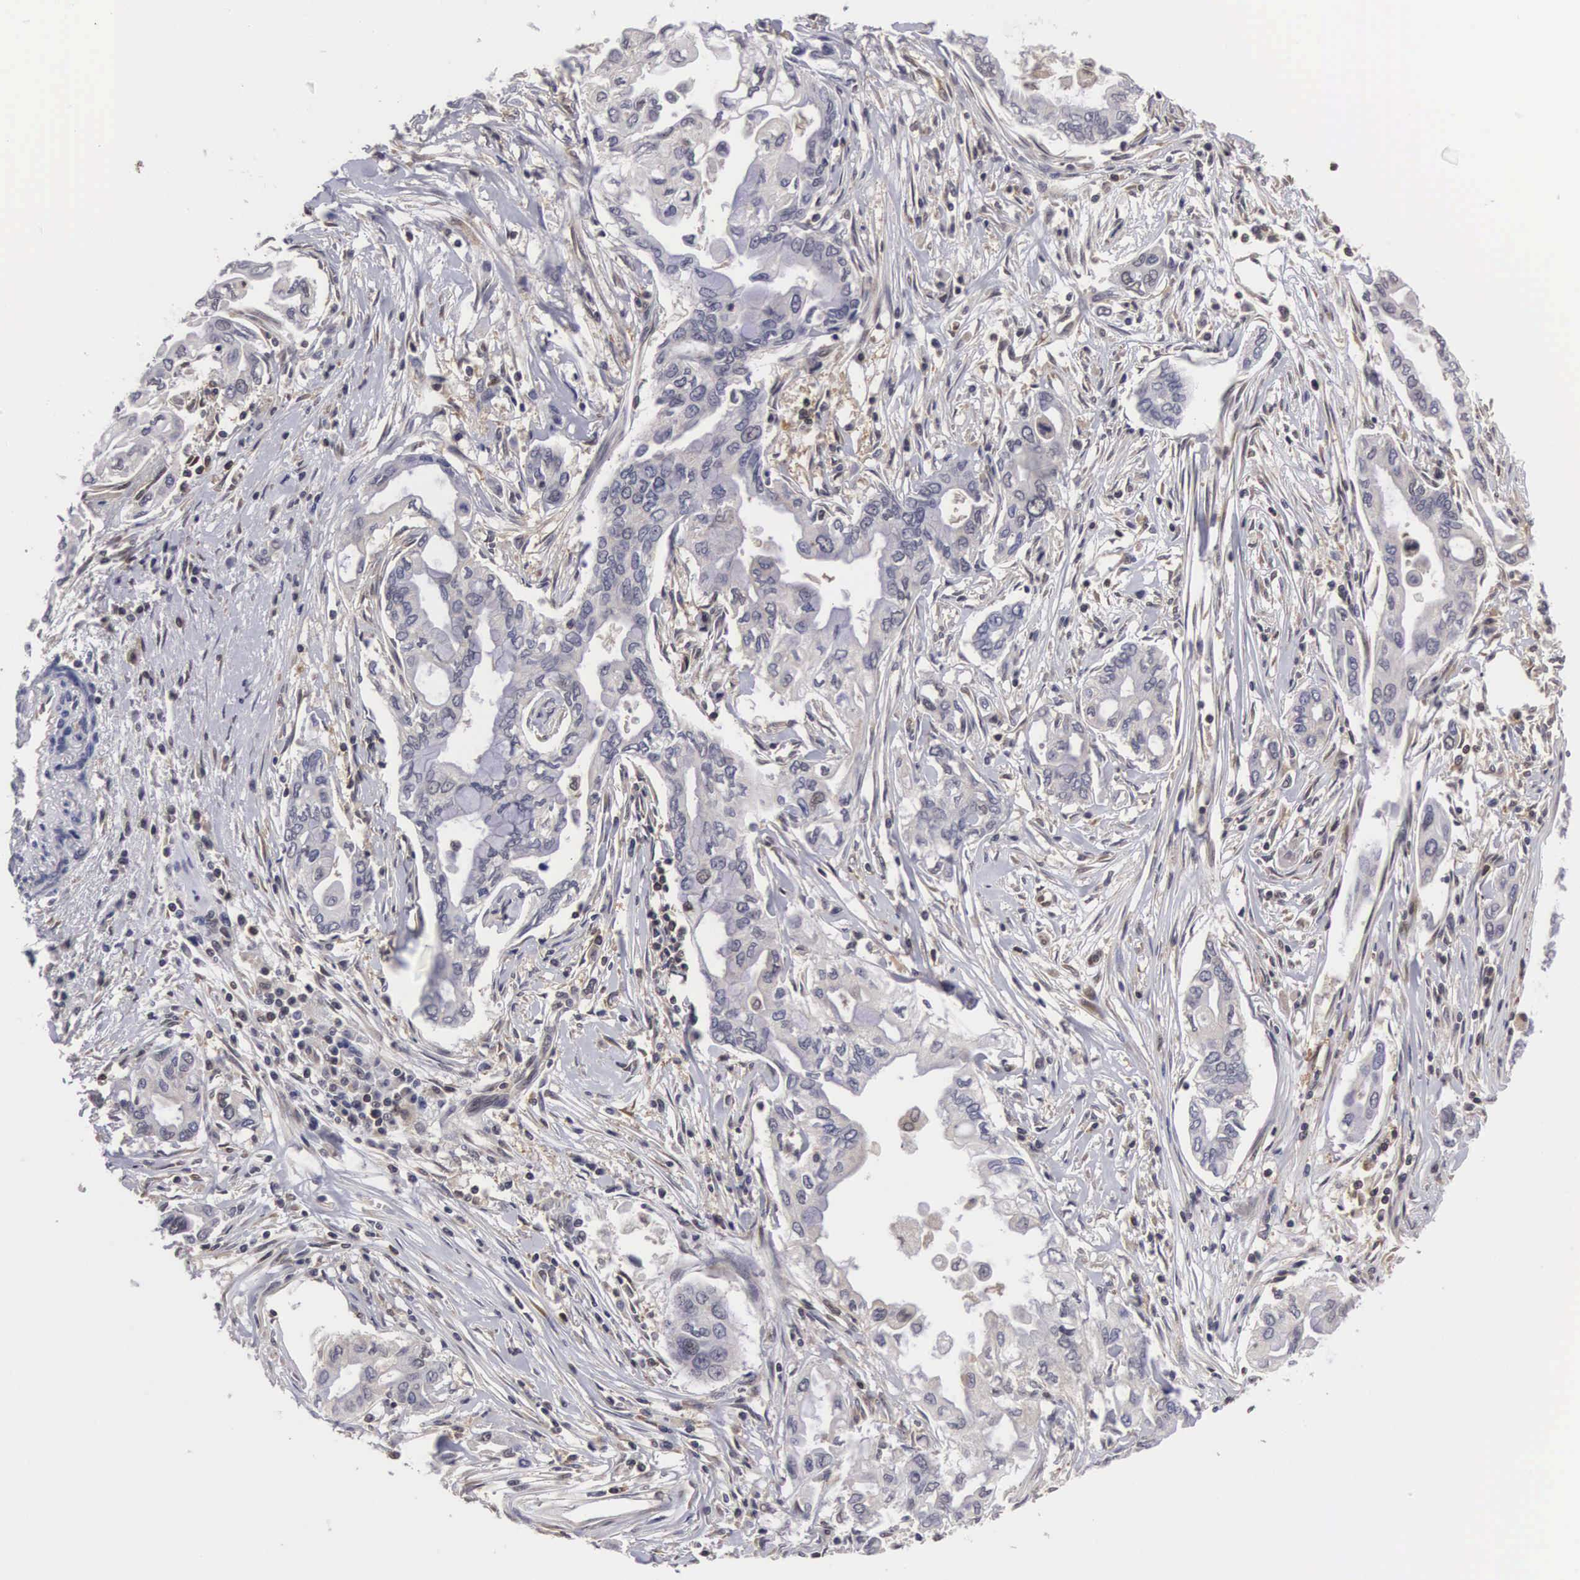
{"staining": {"intensity": "weak", "quantity": "<25%", "location": "cytoplasmic/membranous"}, "tissue": "pancreatic cancer", "cell_type": "Tumor cells", "image_type": "cancer", "snomed": [{"axis": "morphology", "description": "Adenocarcinoma, NOS"}, {"axis": "topography", "description": "Pancreas"}], "caption": "Immunohistochemistry (IHC) of human pancreatic cancer exhibits no staining in tumor cells.", "gene": "ADSL", "patient": {"sex": "female", "age": 57}}